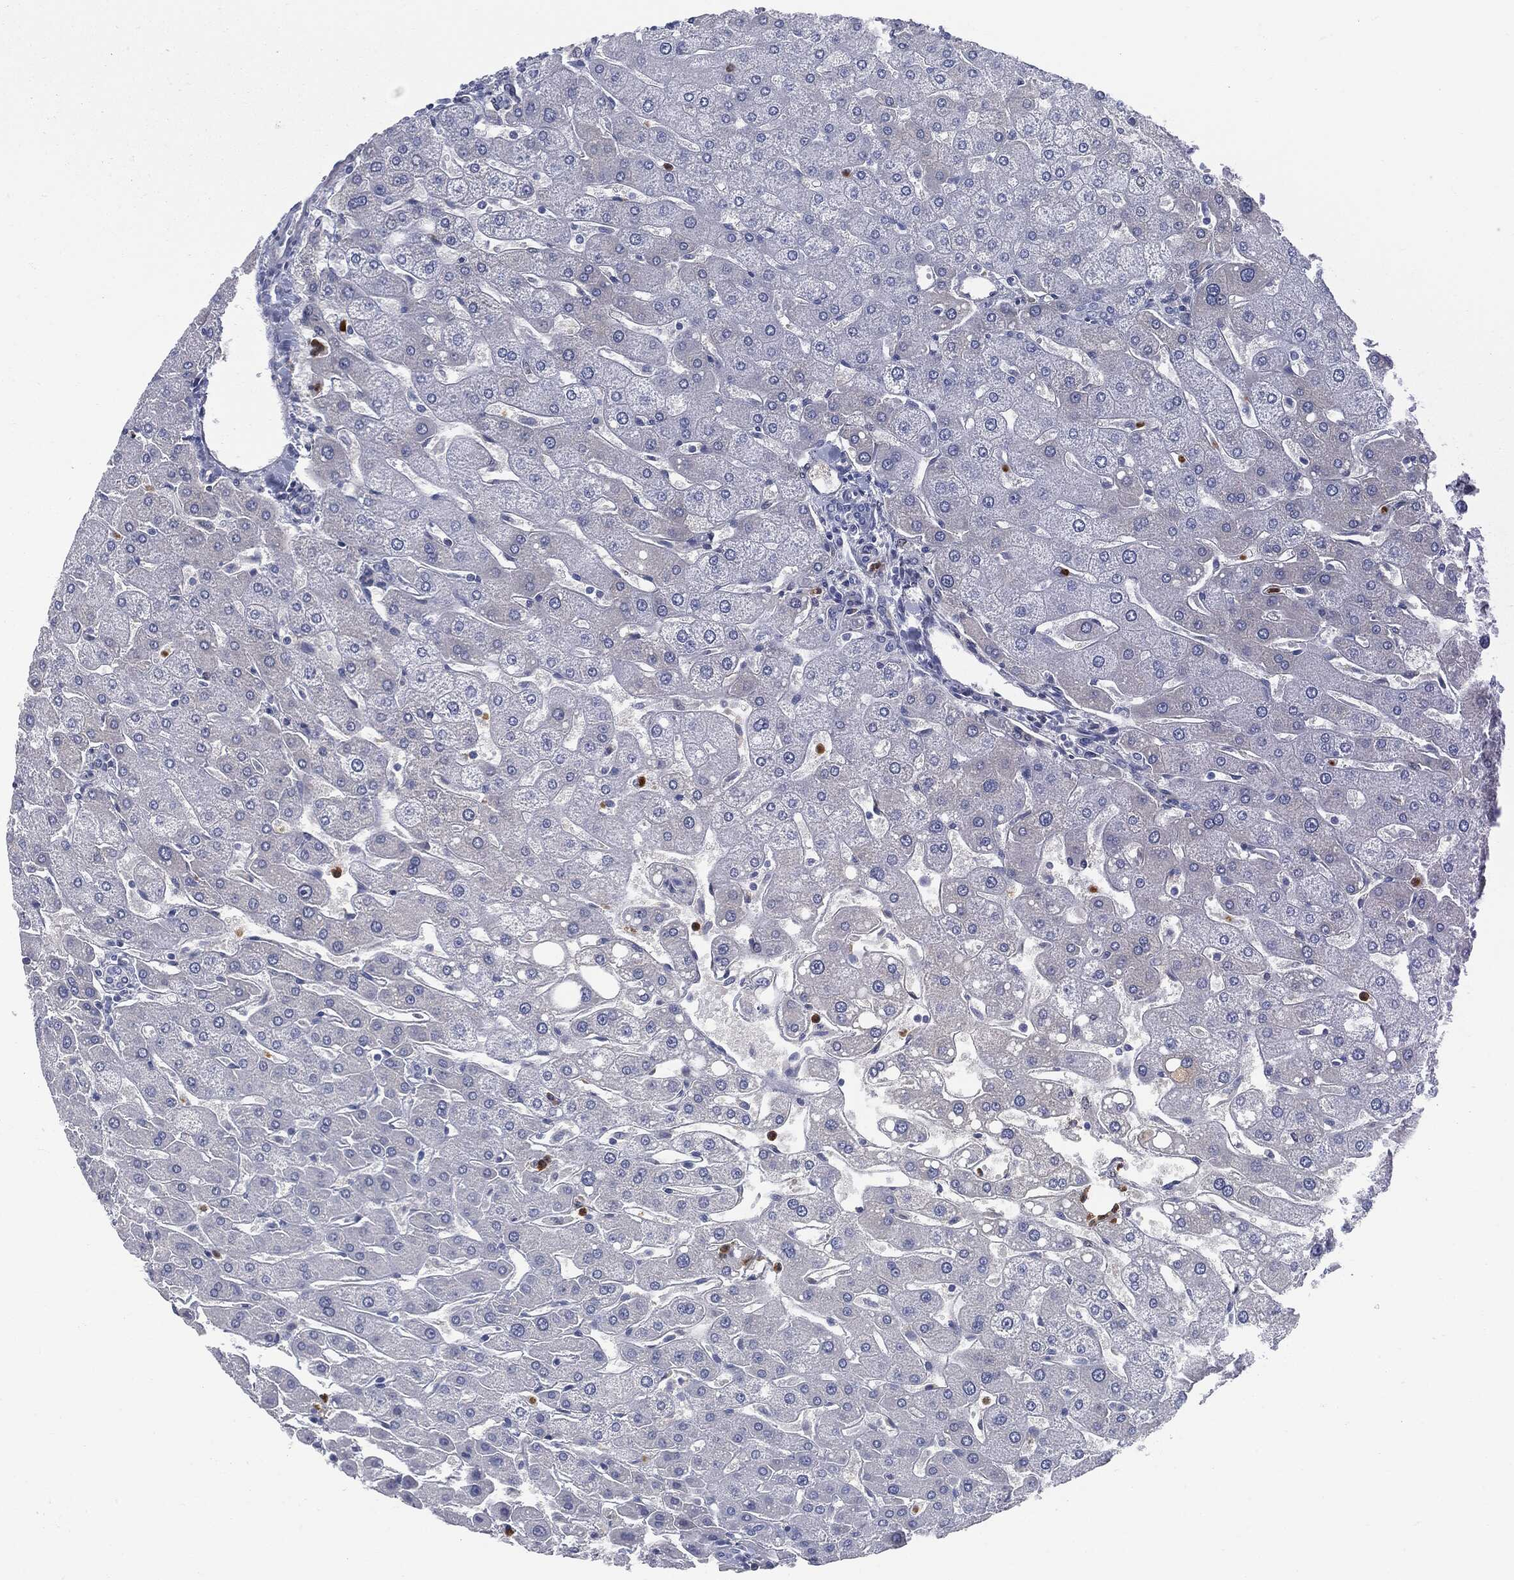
{"staining": {"intensity": "negative", "quantity": "none", "location": "none"}, "tissue": "liver", "cell_type": "Cholangiocytes", "image_type": "normal", "snomed": [{"axis": "morphology", "description": "Normal tissue, NOS"}, {"axis": "topography", "description": "Liver"}], "caption": "High magnification brightfield microscopy of unremarkable liver stained with DAB (brown) and counterstained with hematoxylin (blue): cholangiocytes show no significant positivity. Nuclei are stained in blue.", "gene": "BTK", "patient": {"sex": "male", "age": 67}}